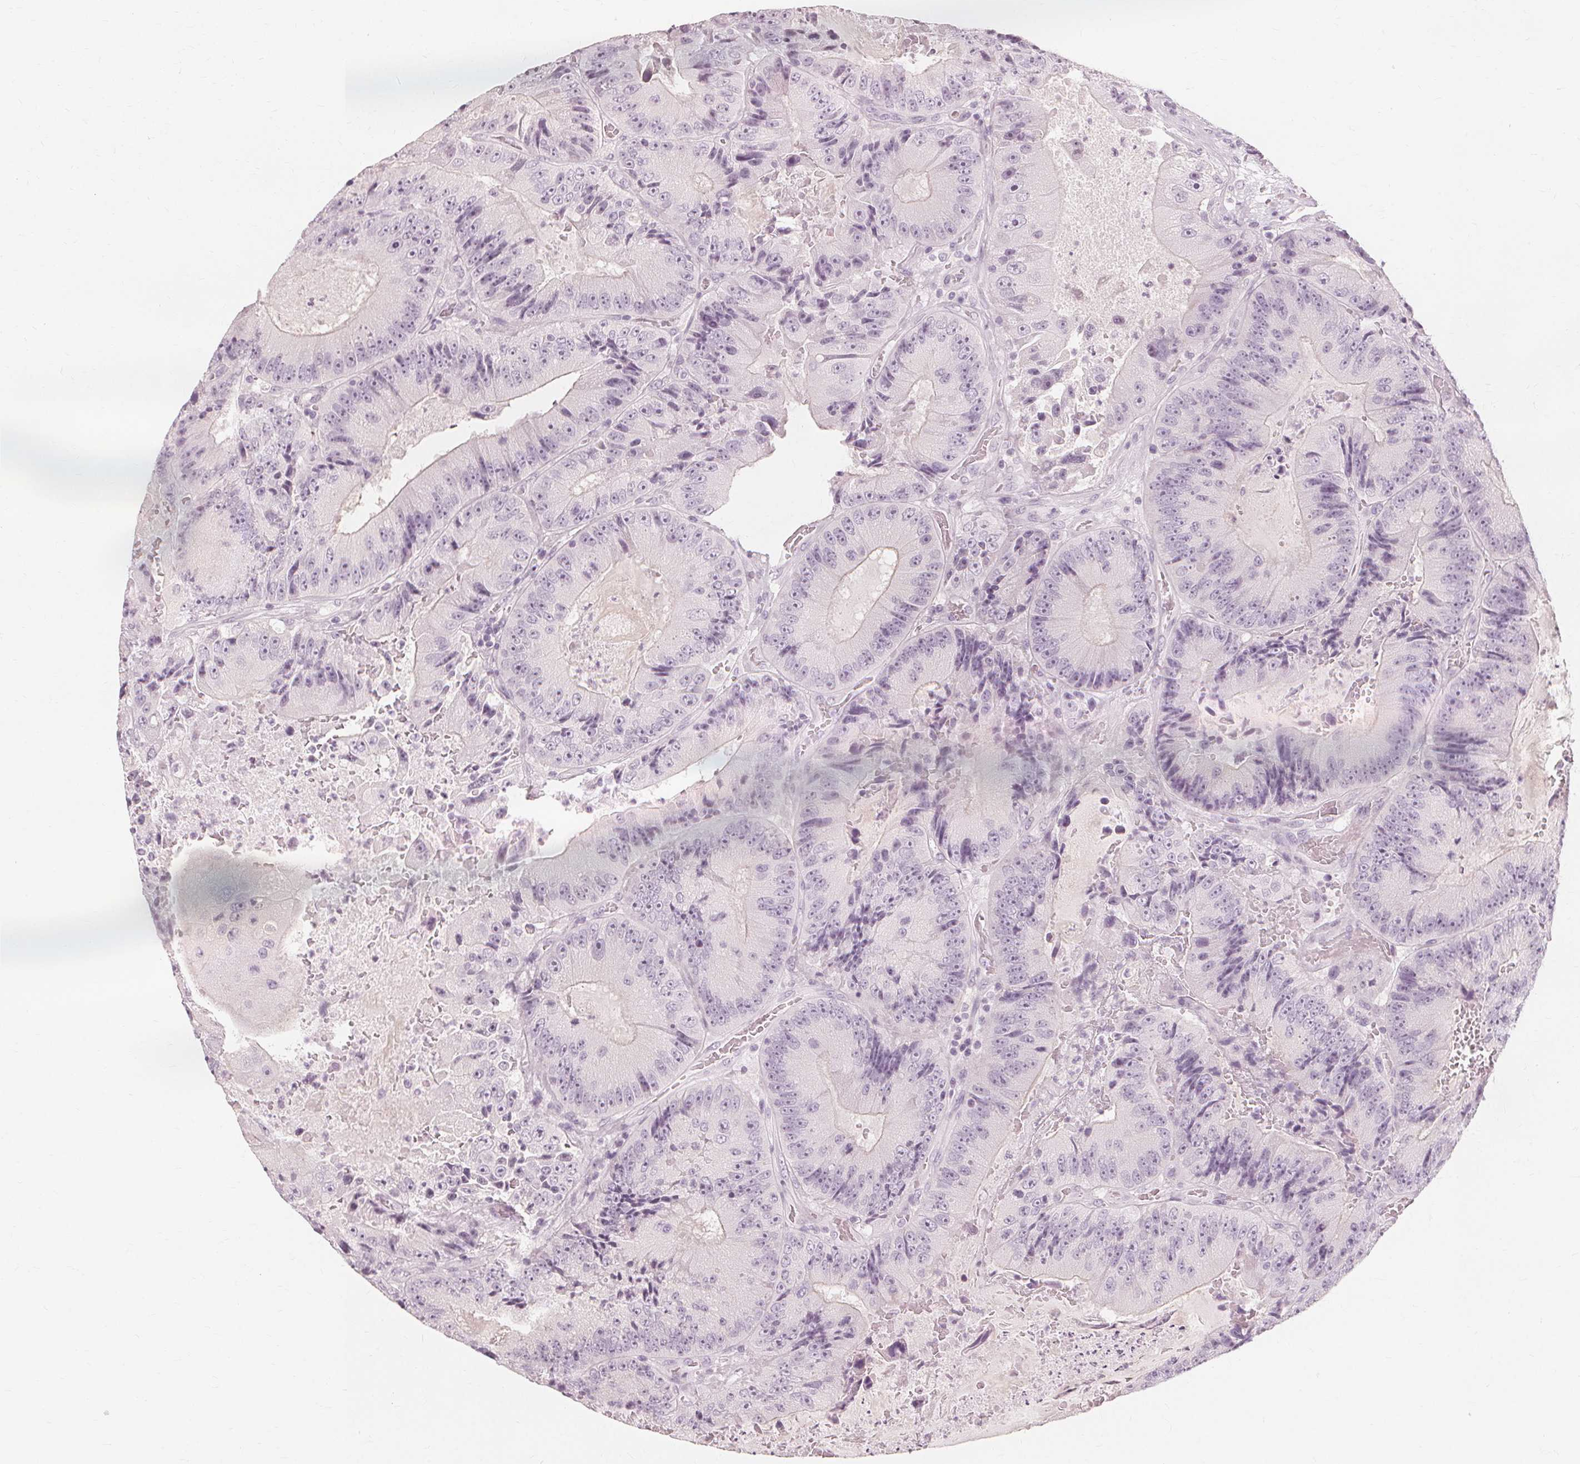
{"staining": {"intensity": "negative", "quantity": "none", "location": "none"}, "tissue": "colorectal cancer", "cell_type": "Tumor cells", "image_type": "cancer", "snomed": [{"axis": "morphology", "description": "Adenocarcinoma, NOS"}, {"axis": "topography", "description": "Colon"}], "caption": "A high-resolution photomicrograph shows IHC staining of adenocarcinoma (colorectal), which reveals no significant positivity in tumor cells.", "gene": "MUC12", "patient": {"sex": "female", "age": 86}}